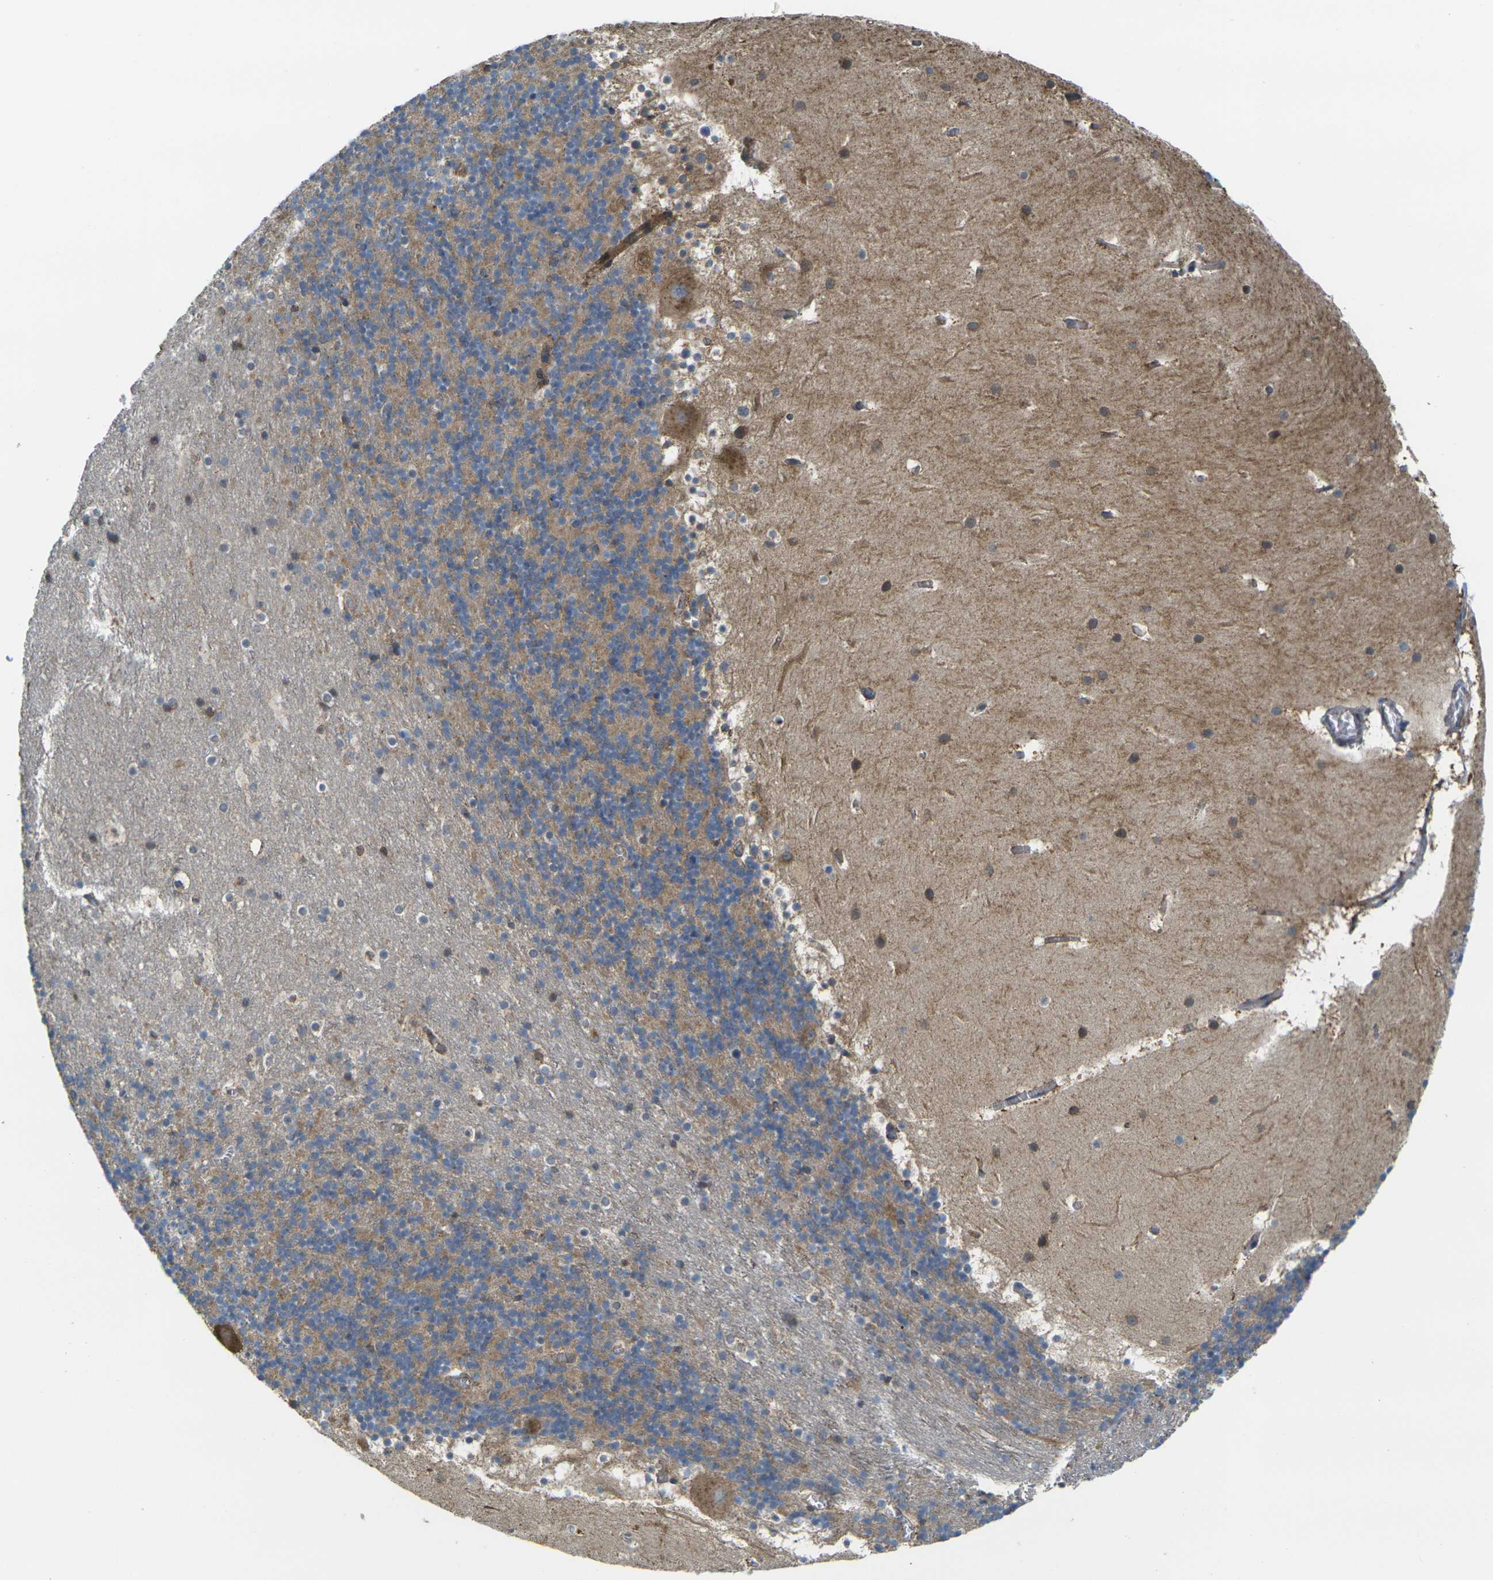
{"staining": {"intensity": "moderate", "quantity": "<25%", "location": "cytoplasmic/membranous"}, "tissue": "cerebellum", "cell_type": "Cells in granular layer", "image_type": "normal", "snomed": [{"axis": "morphology", "description": "Normal tissue, NOS"}, {"axis": "topography", "description": "Cerebellum"}], "caption": "Immunohistochemical staining of normal human cerebellum exhibits low levels of moderate cytoplasmic/membranous positivity in approximately <25% of cells in granular layer. The protein is shown in brown color, while the nuclei are stained blue.", "gene": "FZD1", "patient": {"sex": "male", "age": 45}}